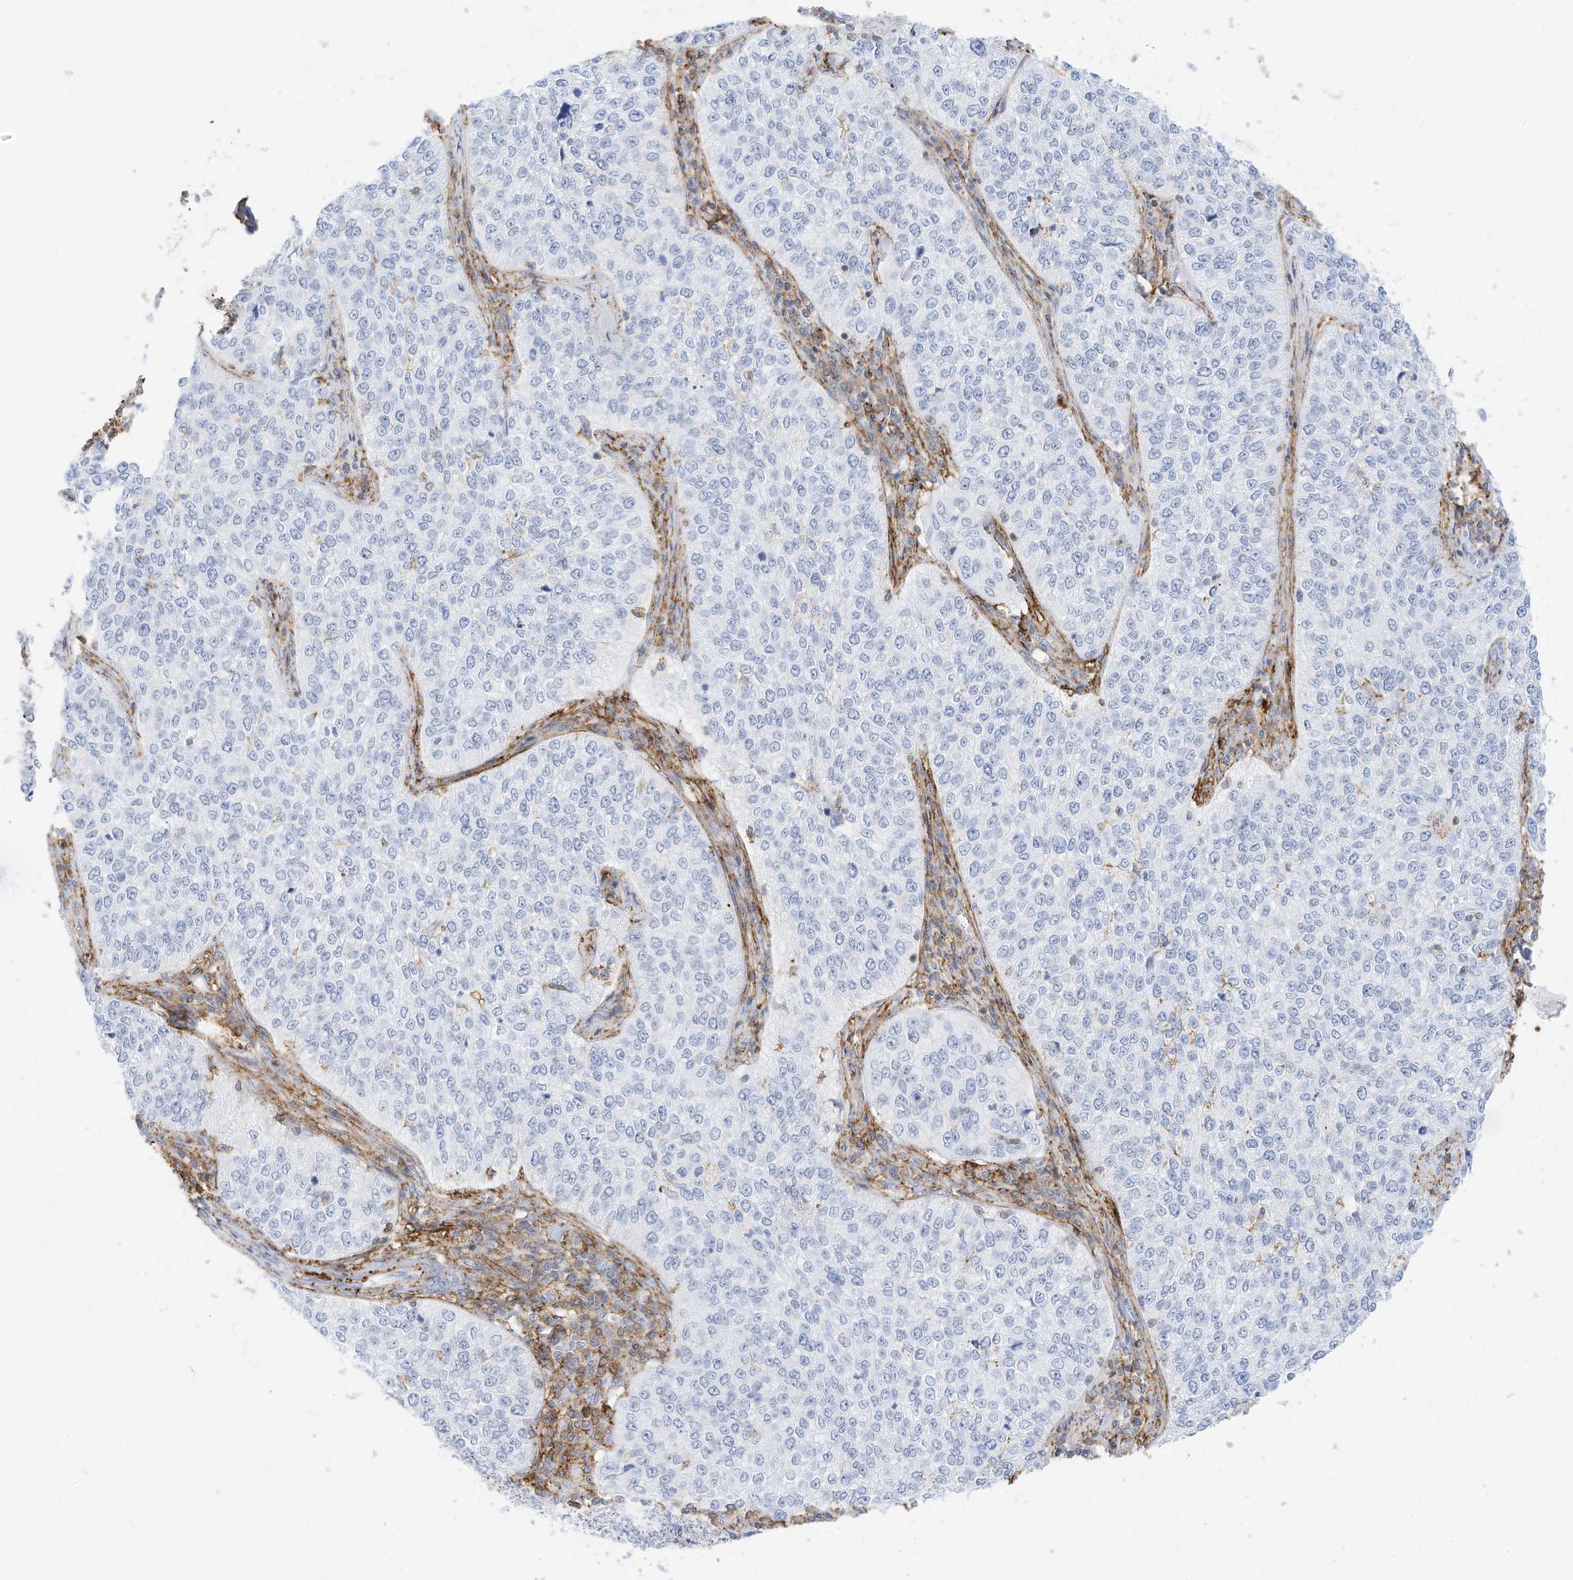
{"staining": {"intensity": "negative", "quantity": "none", "location": "none"}, "tissue": "cervical cancer", "cell_type": "Tumor cells", "image_type": "cancer", "snomed": [{"axis": "morphology", "description": "Squamous cell carcinoma, NOS"}, {"axis": "topography", "description": "Cervix"}], "caption": "Cervical cancer stained for a protein using immunohistochemistry (IHC) exhibits no expression tumor cells.", "gene": "TXNDC9", "patient": {"sex": "female", "age": 35}}